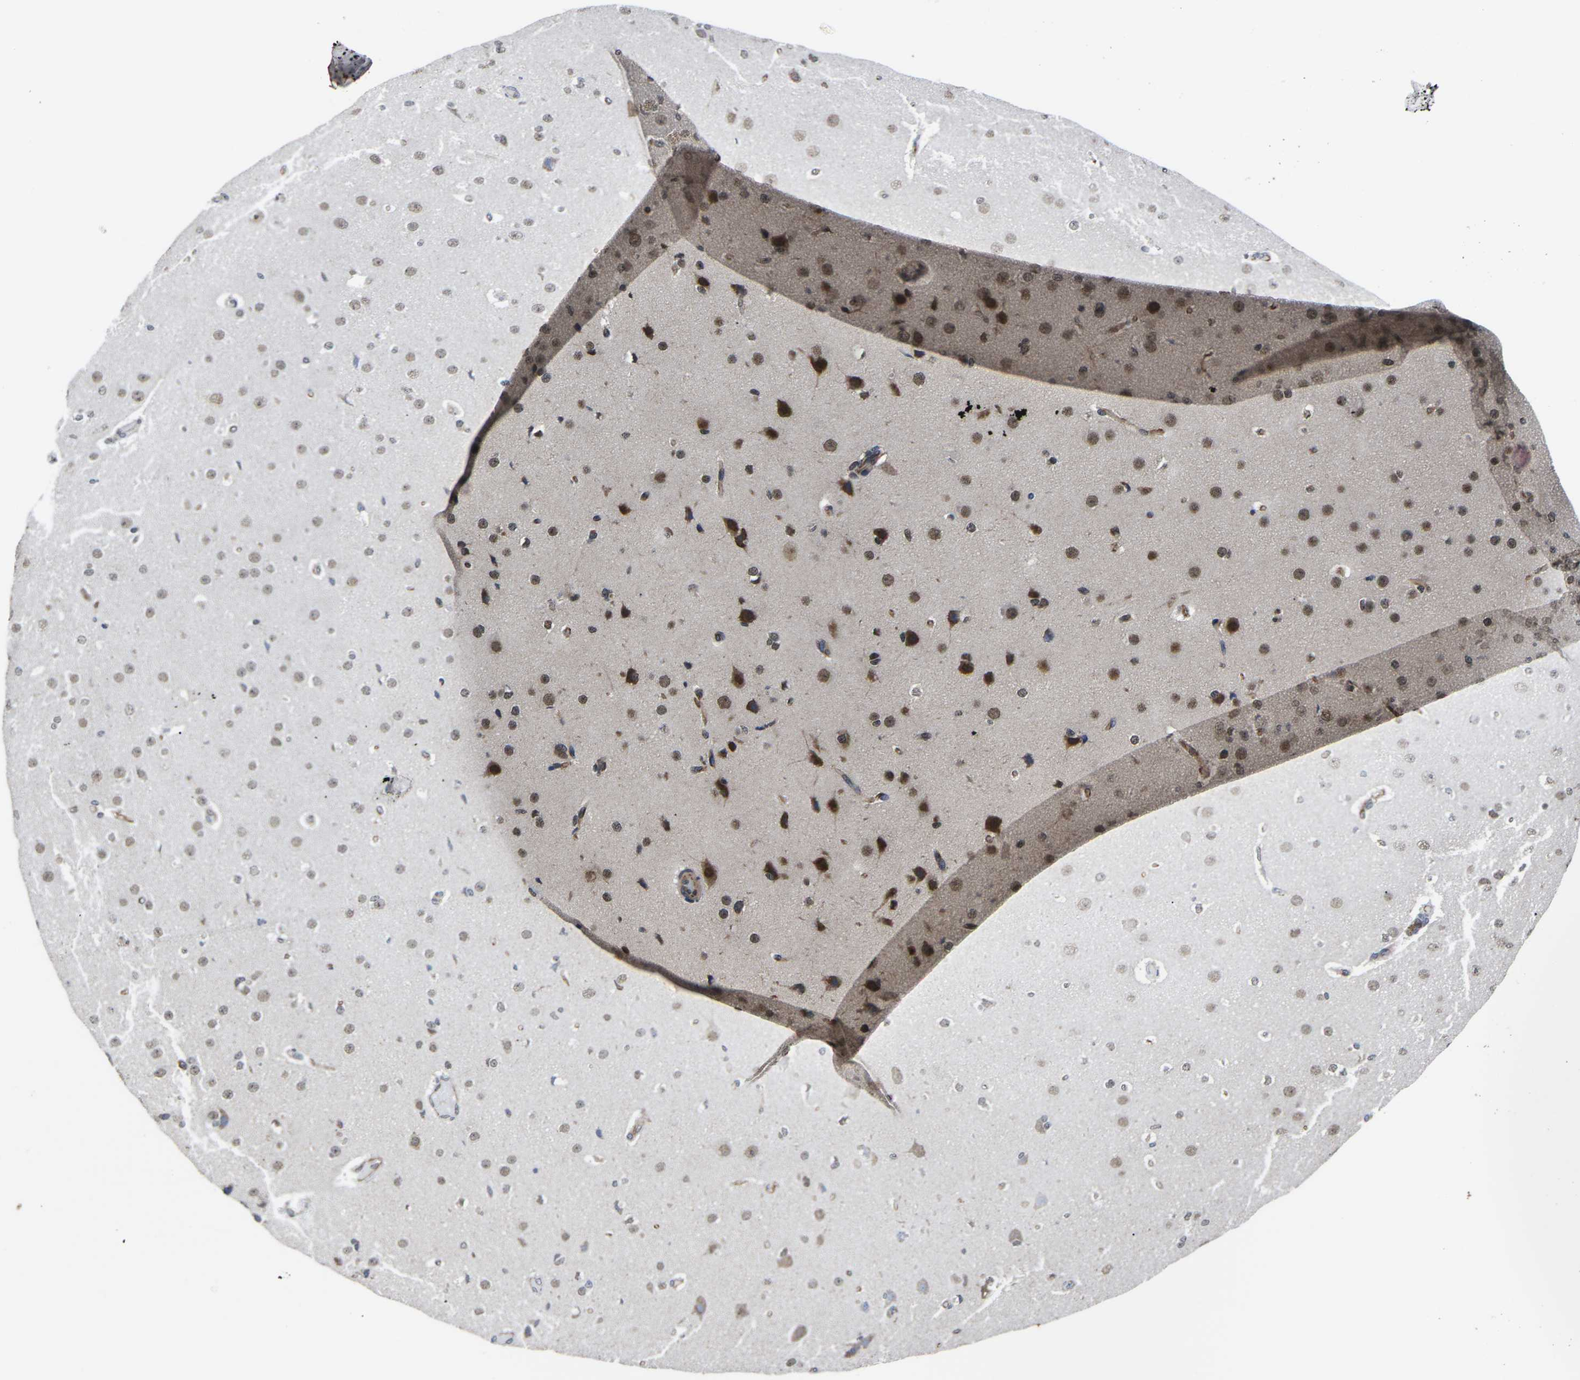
{"staining": {"intensity": "weak", "quantity": "25%-75%", "location": "cytoplasmic/membranous"}, "tissue": "cerebral cortex", "cell_type": "Endothelial cells", "image_type": "normal", "snomed": [{"axis": "morphology", "description": "Normal tissue, NOS"}, {"axis": "morphology", "description": "Developmental malformation"}, {"axis": "topography", "description": "Cerebral cortex"}], "caption": "A brown stain shows weak cytoplasmic/membranous staining of a protein in endothelial cells of normal human cerebral cortex. Nuclei are stained in blue.", "gene": "CCNE1", "patient": {"sex": "female", "age": 30}}